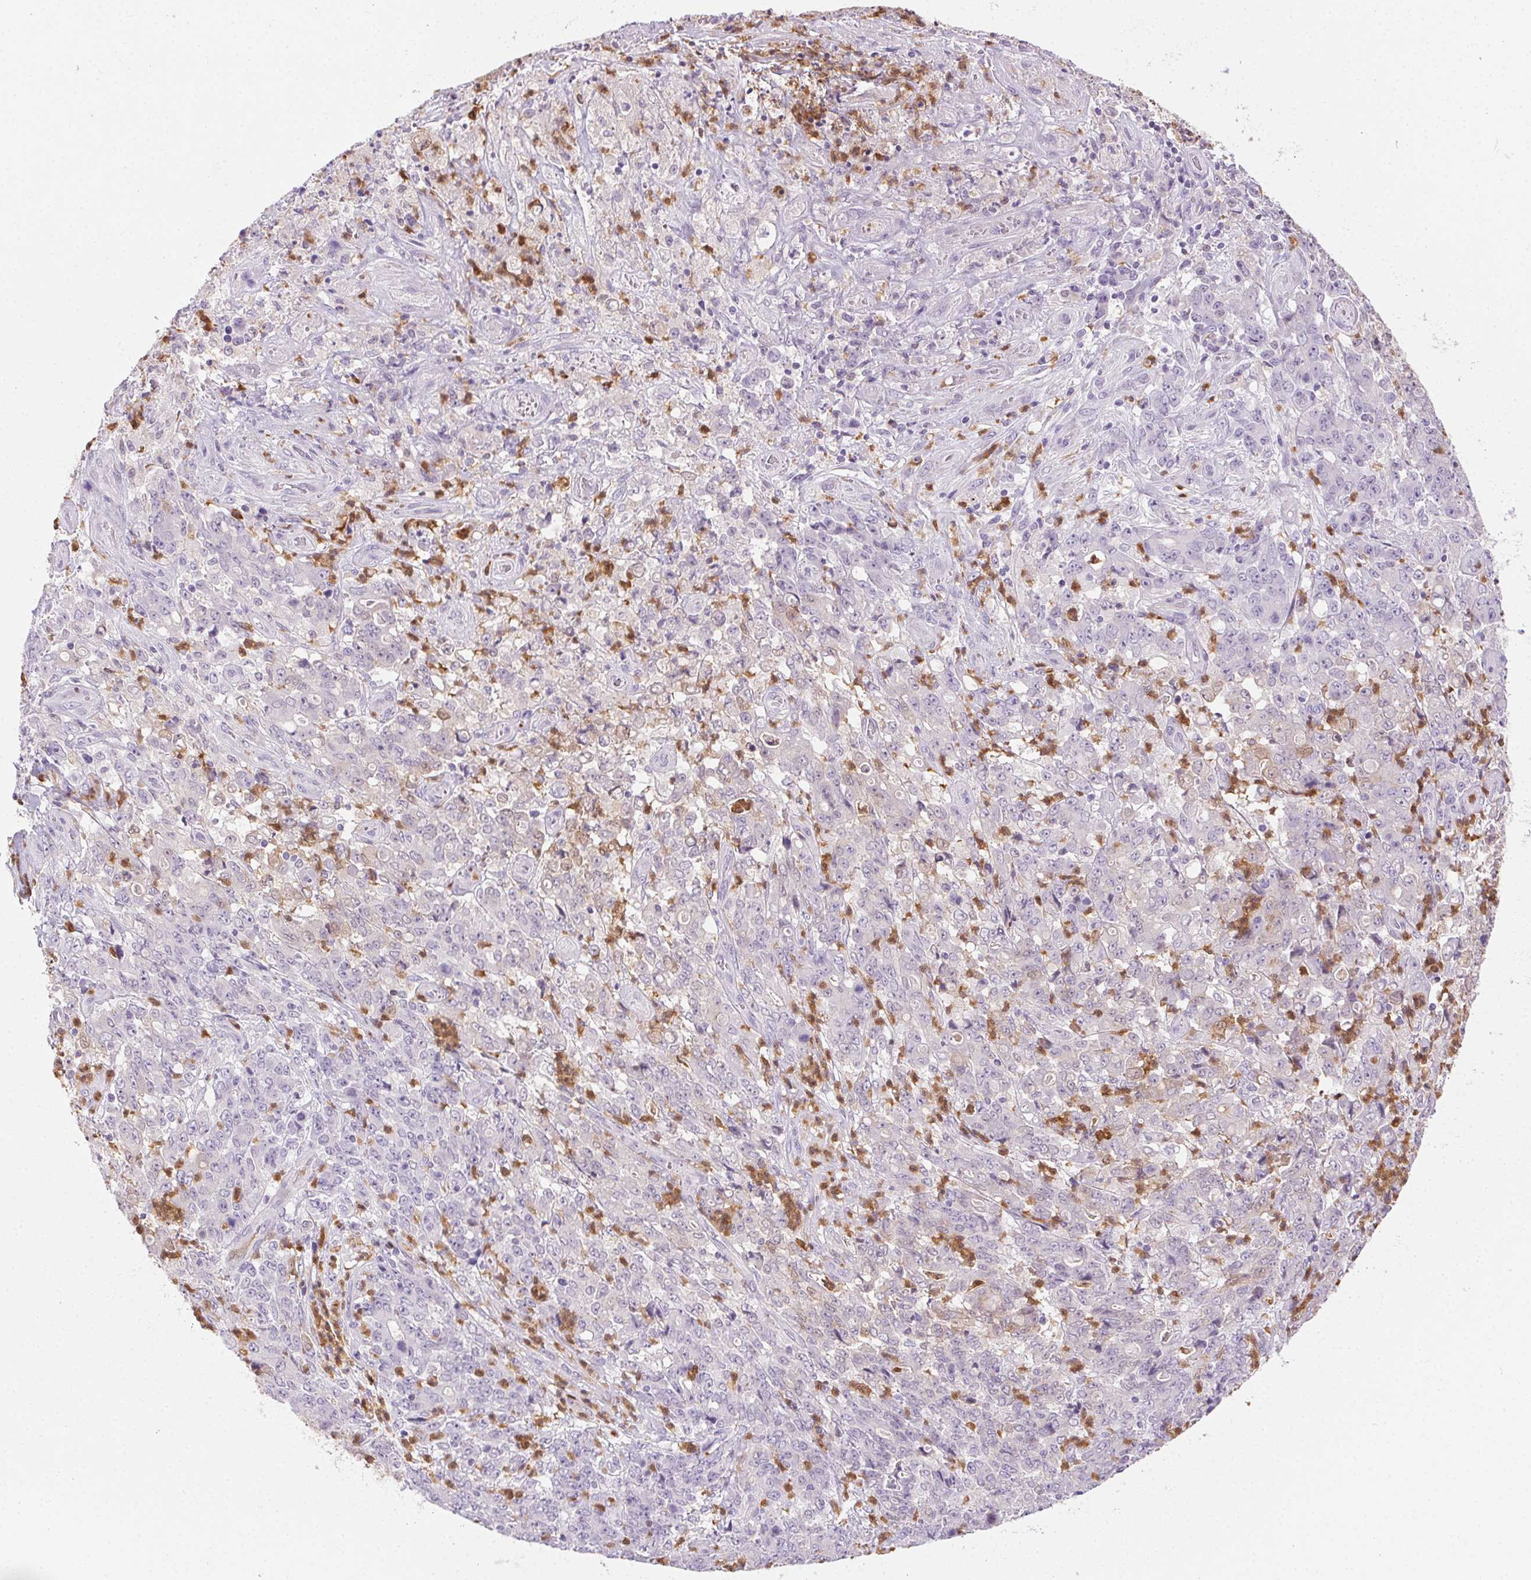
{"staining": {"intensity": "negative", "quantity": "none", "location": "none"}, "tissue": "stomach cancer", "cell_type": "Tumor cells", "image_type": "cancer", "snomed": [{"axis": "morphology", "description": "Adenocarcinoma, NOS"}, {"axis": "topography", "description": "Stomach, lower"}], "caption": "A histopathology image of human adenocarcinoma (stomach) is negative for staining in tumor cells. The staining is performed using DAB (3,3'-diaminobenzidine) brown chromogen with nuclei counter-stained in using hematoxylin.", "gene": "TMEM45A", "patient": {"sex": "female", "age": 71}}